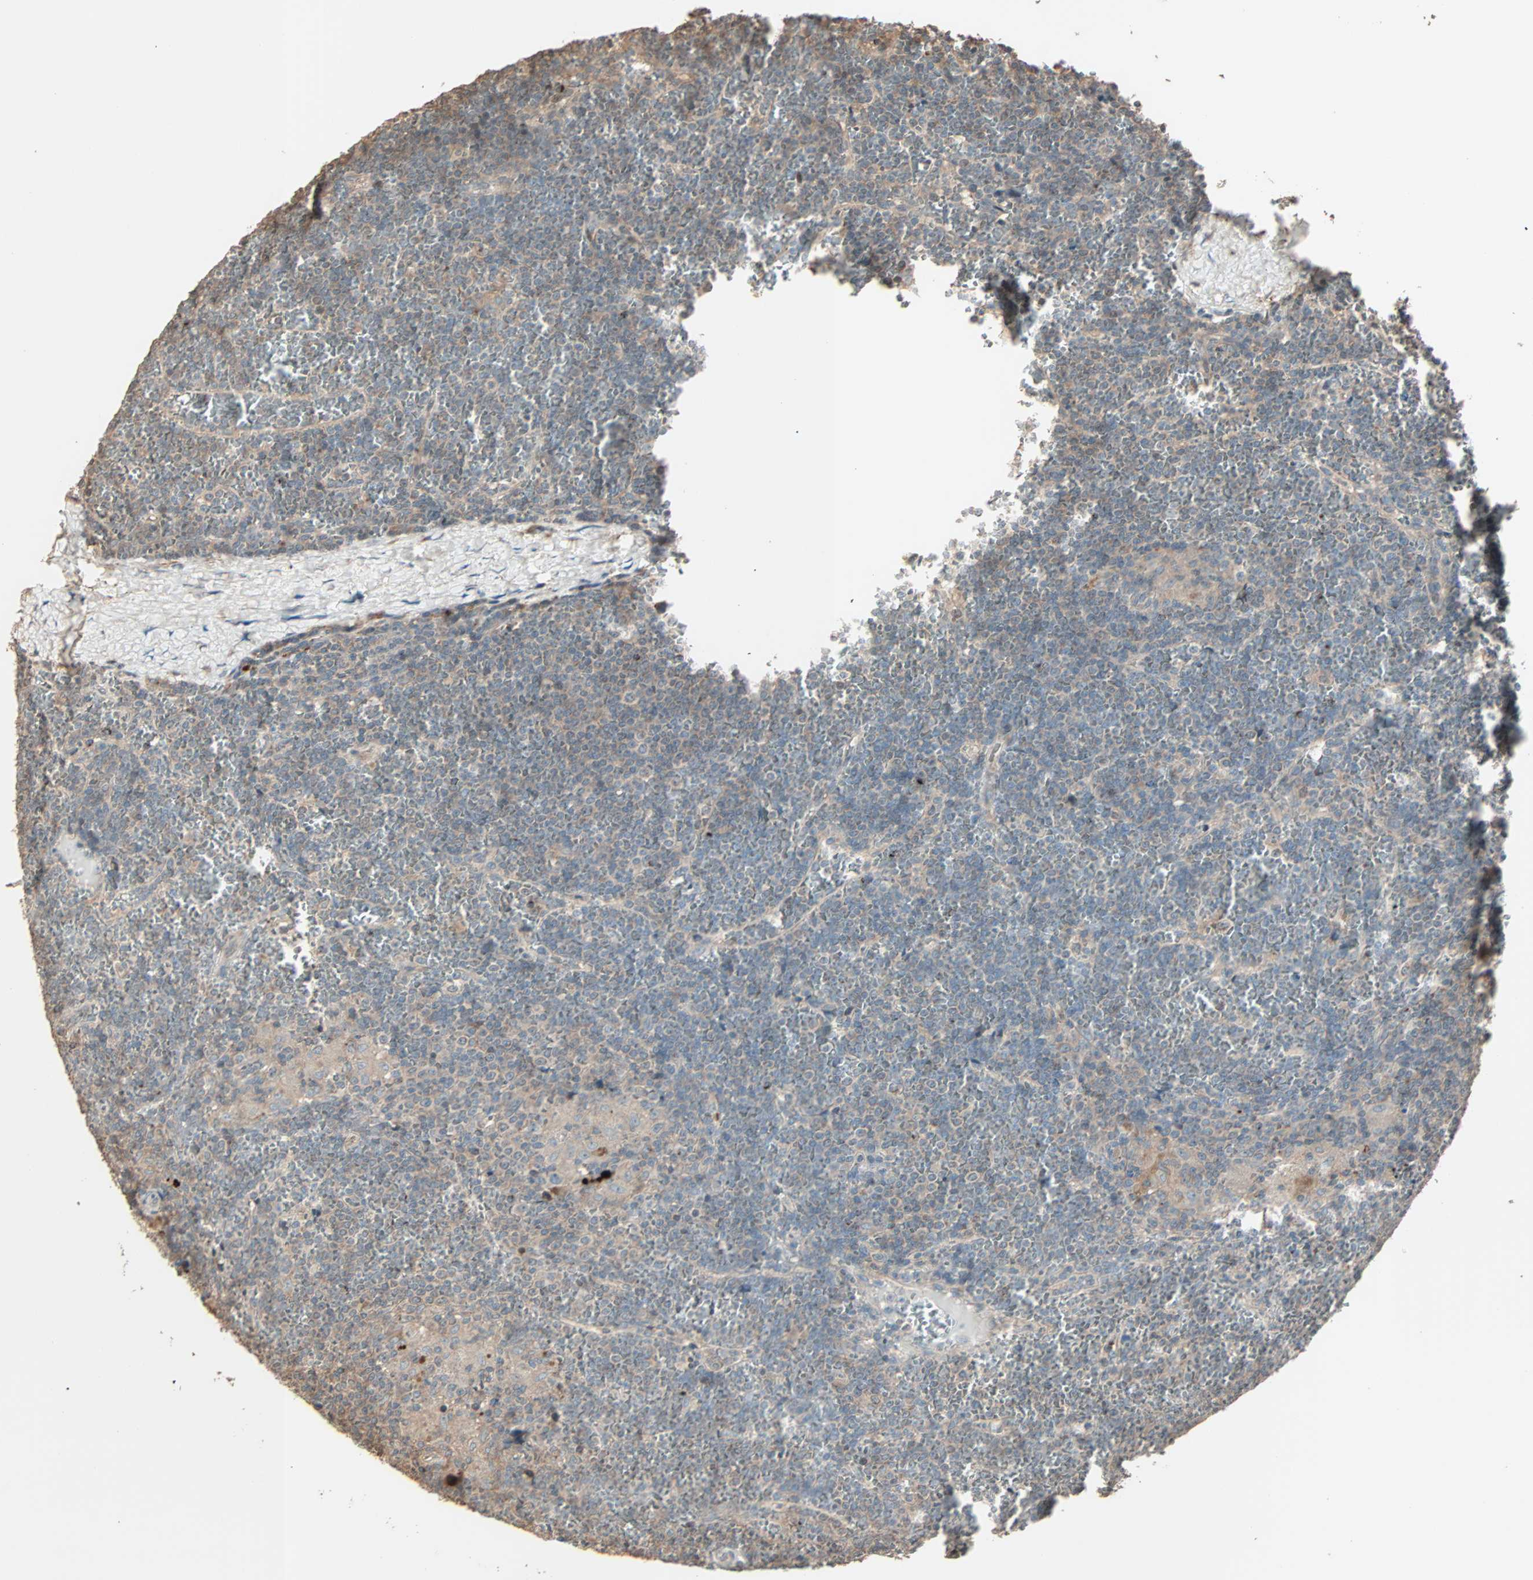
{"staining": {"intensity": "weak", "quantity": "25%-75%", "location": "cytoplasmic/membranous"}, "tissue": "lymphoma", "cell_type": "Tumor cells", "image_type": "cancer", "snomed": [{"axis": "morphology", "description": "Malignant lymphoma, non-Hodgkin's type, Low grade"}, {"axis": "topography", "description": "Spleen"}], "caption": "Human low-grade malignant lymphoma, non-Hodgkin's type stained for a protein (brown) shows weak cytoplasmic/membranous positive positivity in approximately 25%-75% of tumor cells.", "gene": "CALCRL", "patient": {"sex": "female", "age": 19}}